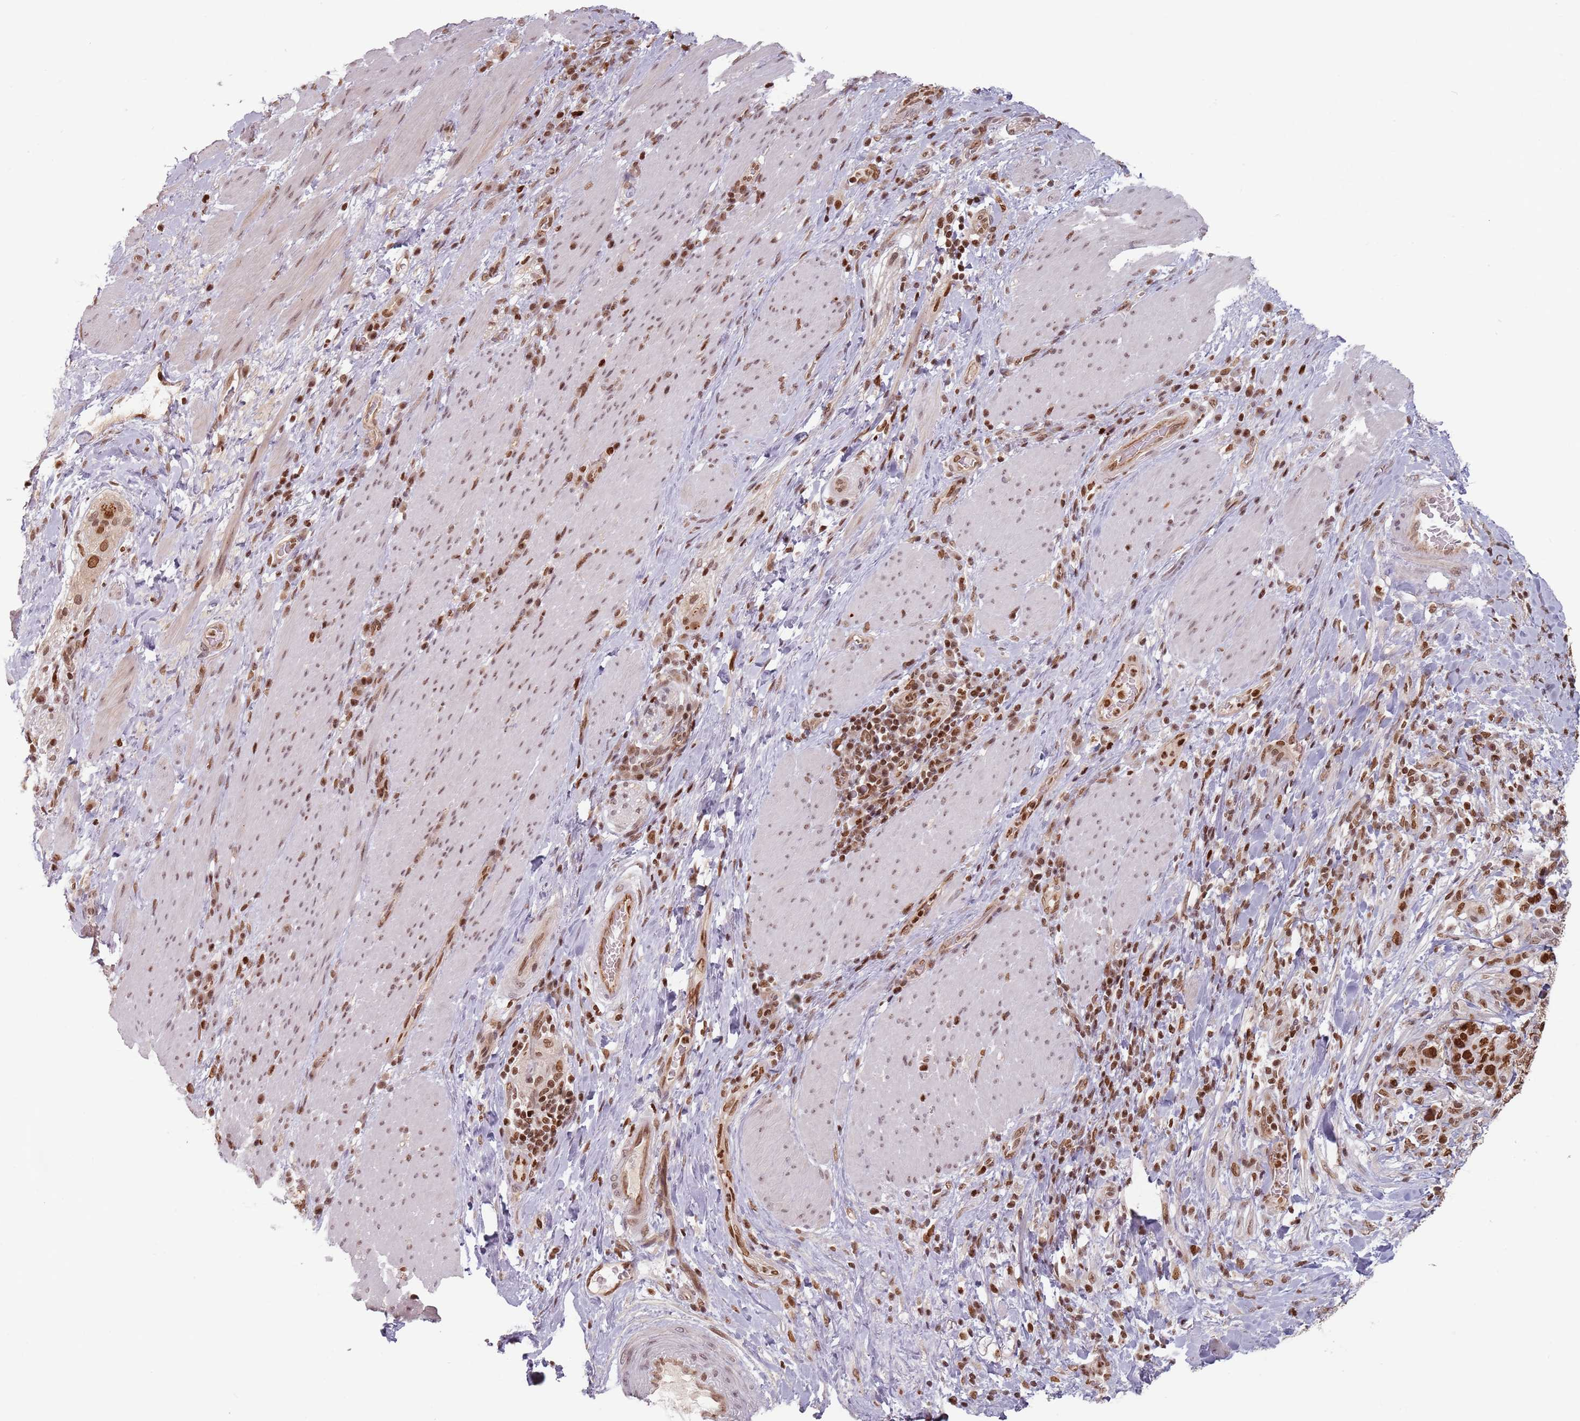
{"staining": {"intensity": "strong", "quantity": ">75%", "location": "nuclear"}, "tissue": "stomach cancer", "cell_type": "Tumor cells", "image_type": "cancer", "snomed": [{"axis": "morphology", "description": "Normal tissue, NOS"}, {"axis": "morphology", "description": "Adenocarcinoma, NOS"}, {"axis": "topography", "description": "Stomach"}], "caption": "Tumor cells exhibit high levels of strong nuclear positivity in approximately >75% of cells in stomach adenocarcinoma. Nuclei are stained in blue.", "gene": "NUP50", "patient": {"sex": "female", "age": 64}}